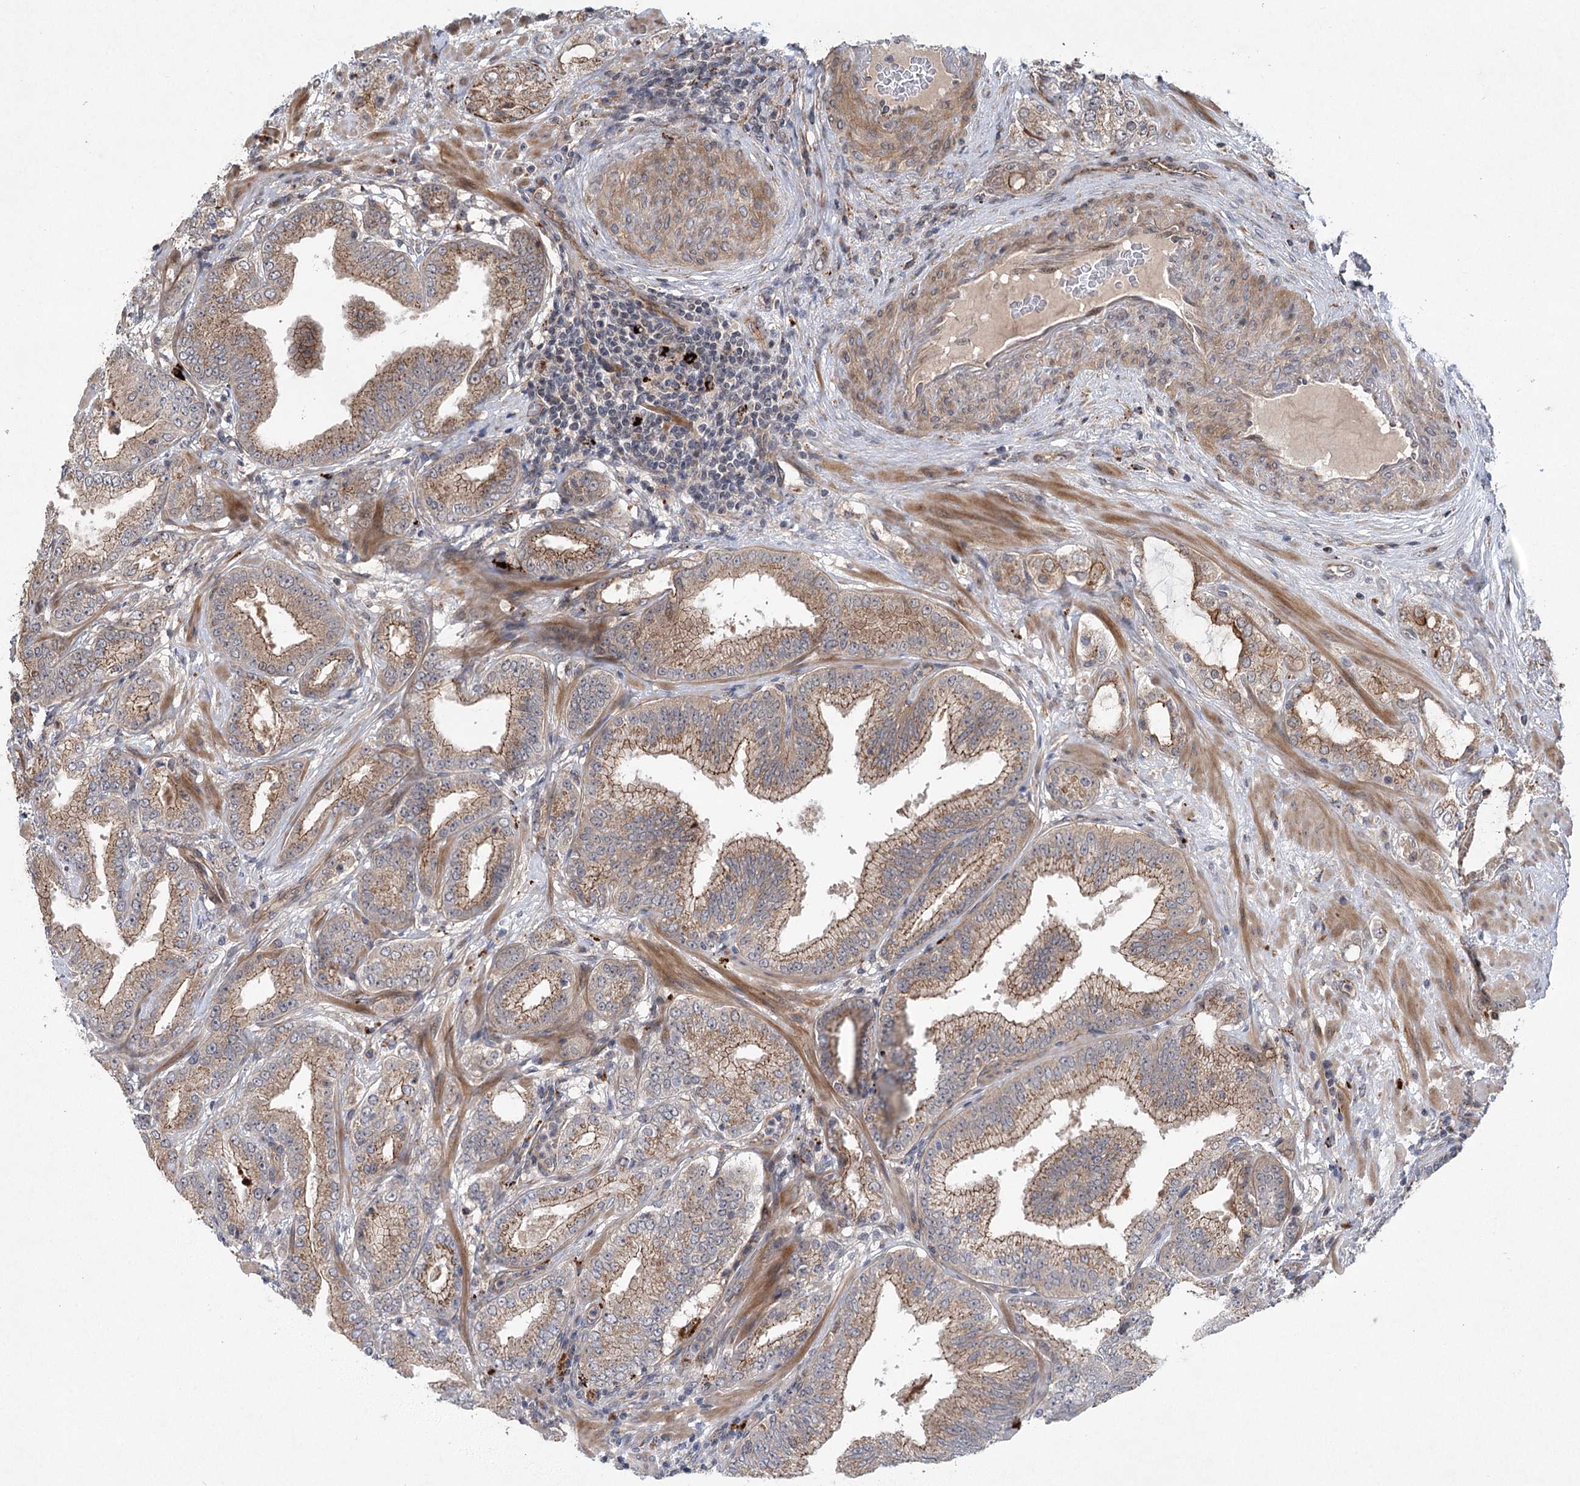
{"staining": {"intensity": "moderate", "quantity": ">75%", "location": "cytoplasmic/membranous"}, "tissue": "prostate cancer", "cell_type": "Tumor cells", "image_type": "cancer", "snomed": [{"axis": "morphology", "description": "Adenocarcinoma, High grade"}, {"axis": "topography", "description": "Prostate"}], "caption": "High-magnification brightfield microscopy of prostate adenocarcinoma (high-grade) stained with DAB (brown) and counterstained with hematoxylin (blue). tumor cells exhibit moderate cytoplasmic/membranous staining is appreciated in about>75% of cells.", "gene": "METTL24", "patient": {"sex": "male", "age": 64}}